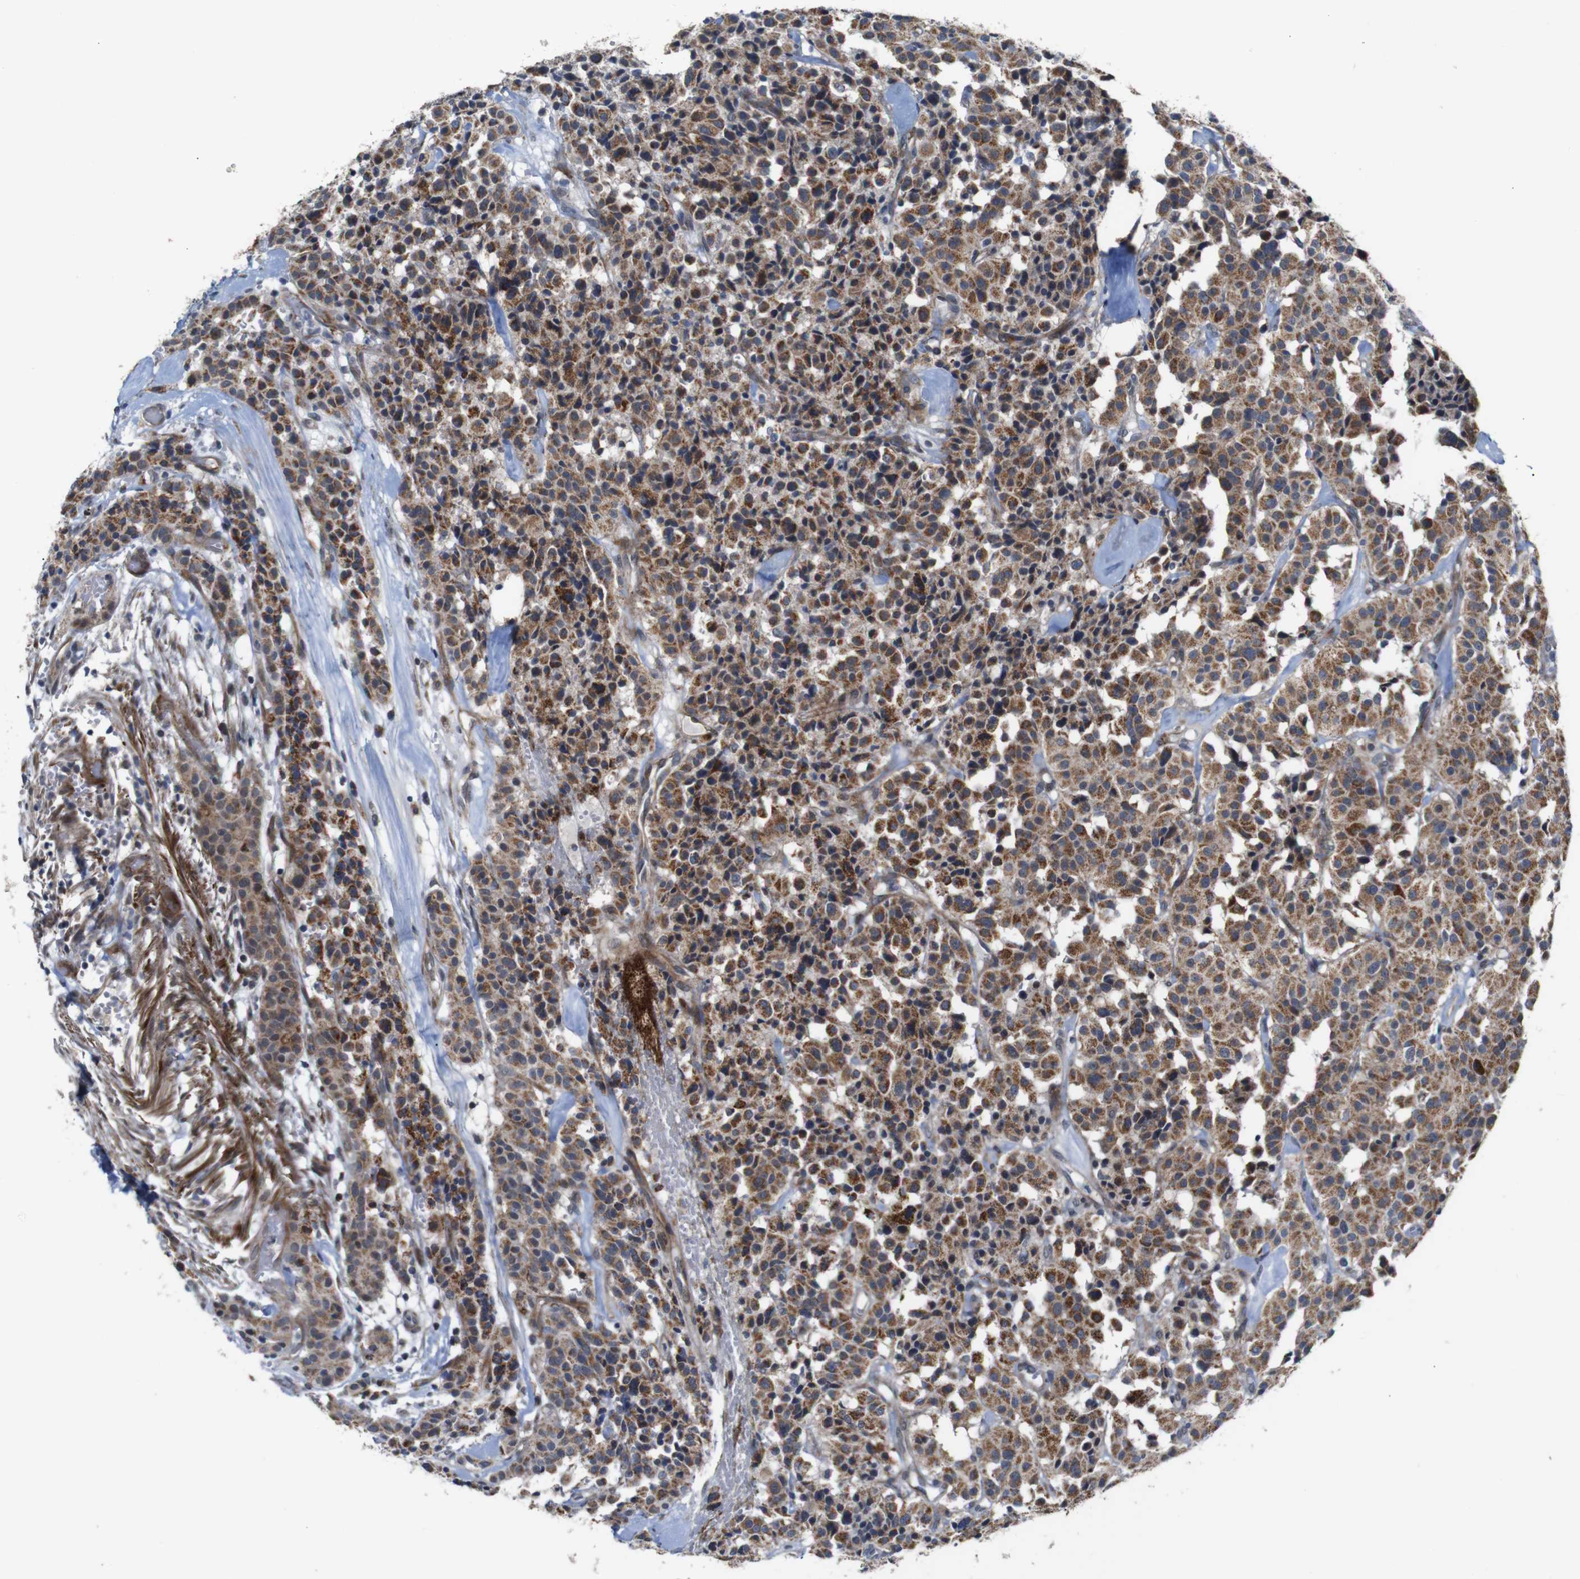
{"staining": {"intensity": "moderate", "quantity": ">75%", "location": "cytoplasmic/membranous"}, "tissue": "carcinoid", "cell_type": "Tumor cells", "image_type": "cancer", "snomed": [{"axis": "morphology", "description": "Carcinoid, malignant, NOS"}, {"axis": "topography", "description": "Lung"}], "caption": "IHC micrograph of carcinoid stained for a protein (brown), which shows medium levels of moderate cytoplasmic/membranous positivity in approximately >75% of tumor cells.", "gene": "ATP7B", "patient": {"sex": "male", "age": 30}}